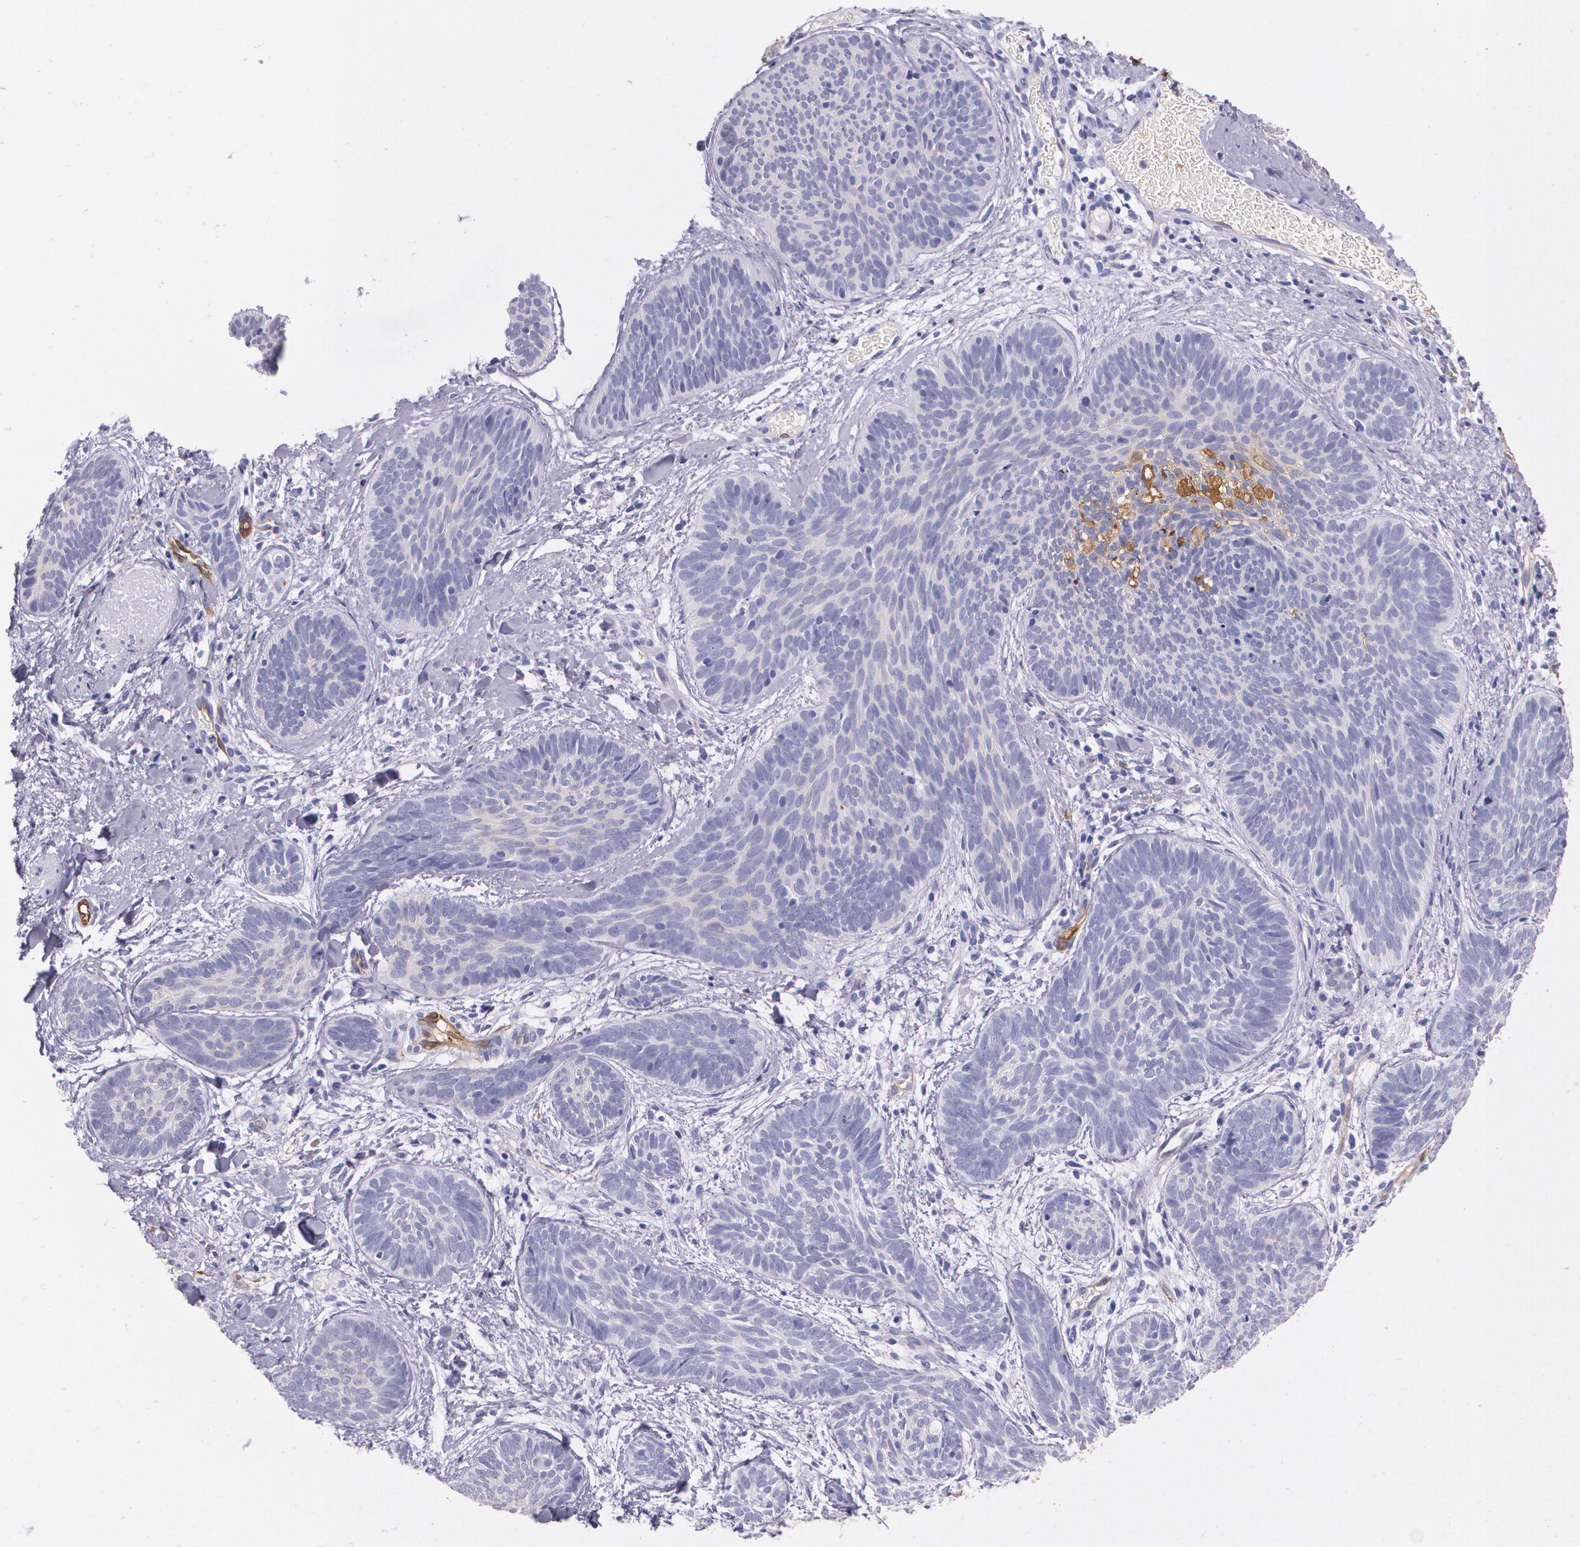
{"staining": {"intensity": "negative", "quantity": "none", "location": "none"}, "tissue": "skin cancer", "cell_type": "Tumor cells", "image_type": "cancer", "snomed": [{"axis": "morphology", "description": "Basal cell carcinoma"}, {"axis": "topography", "description": "Skin"}], "caption": "IHC micrograph of skin basal cell carcinoma stained for a protein (brown), which reveals no positivity in tumor cells.", "gene": "MMP2", "patient": {"sex": "female", "age": 81}}